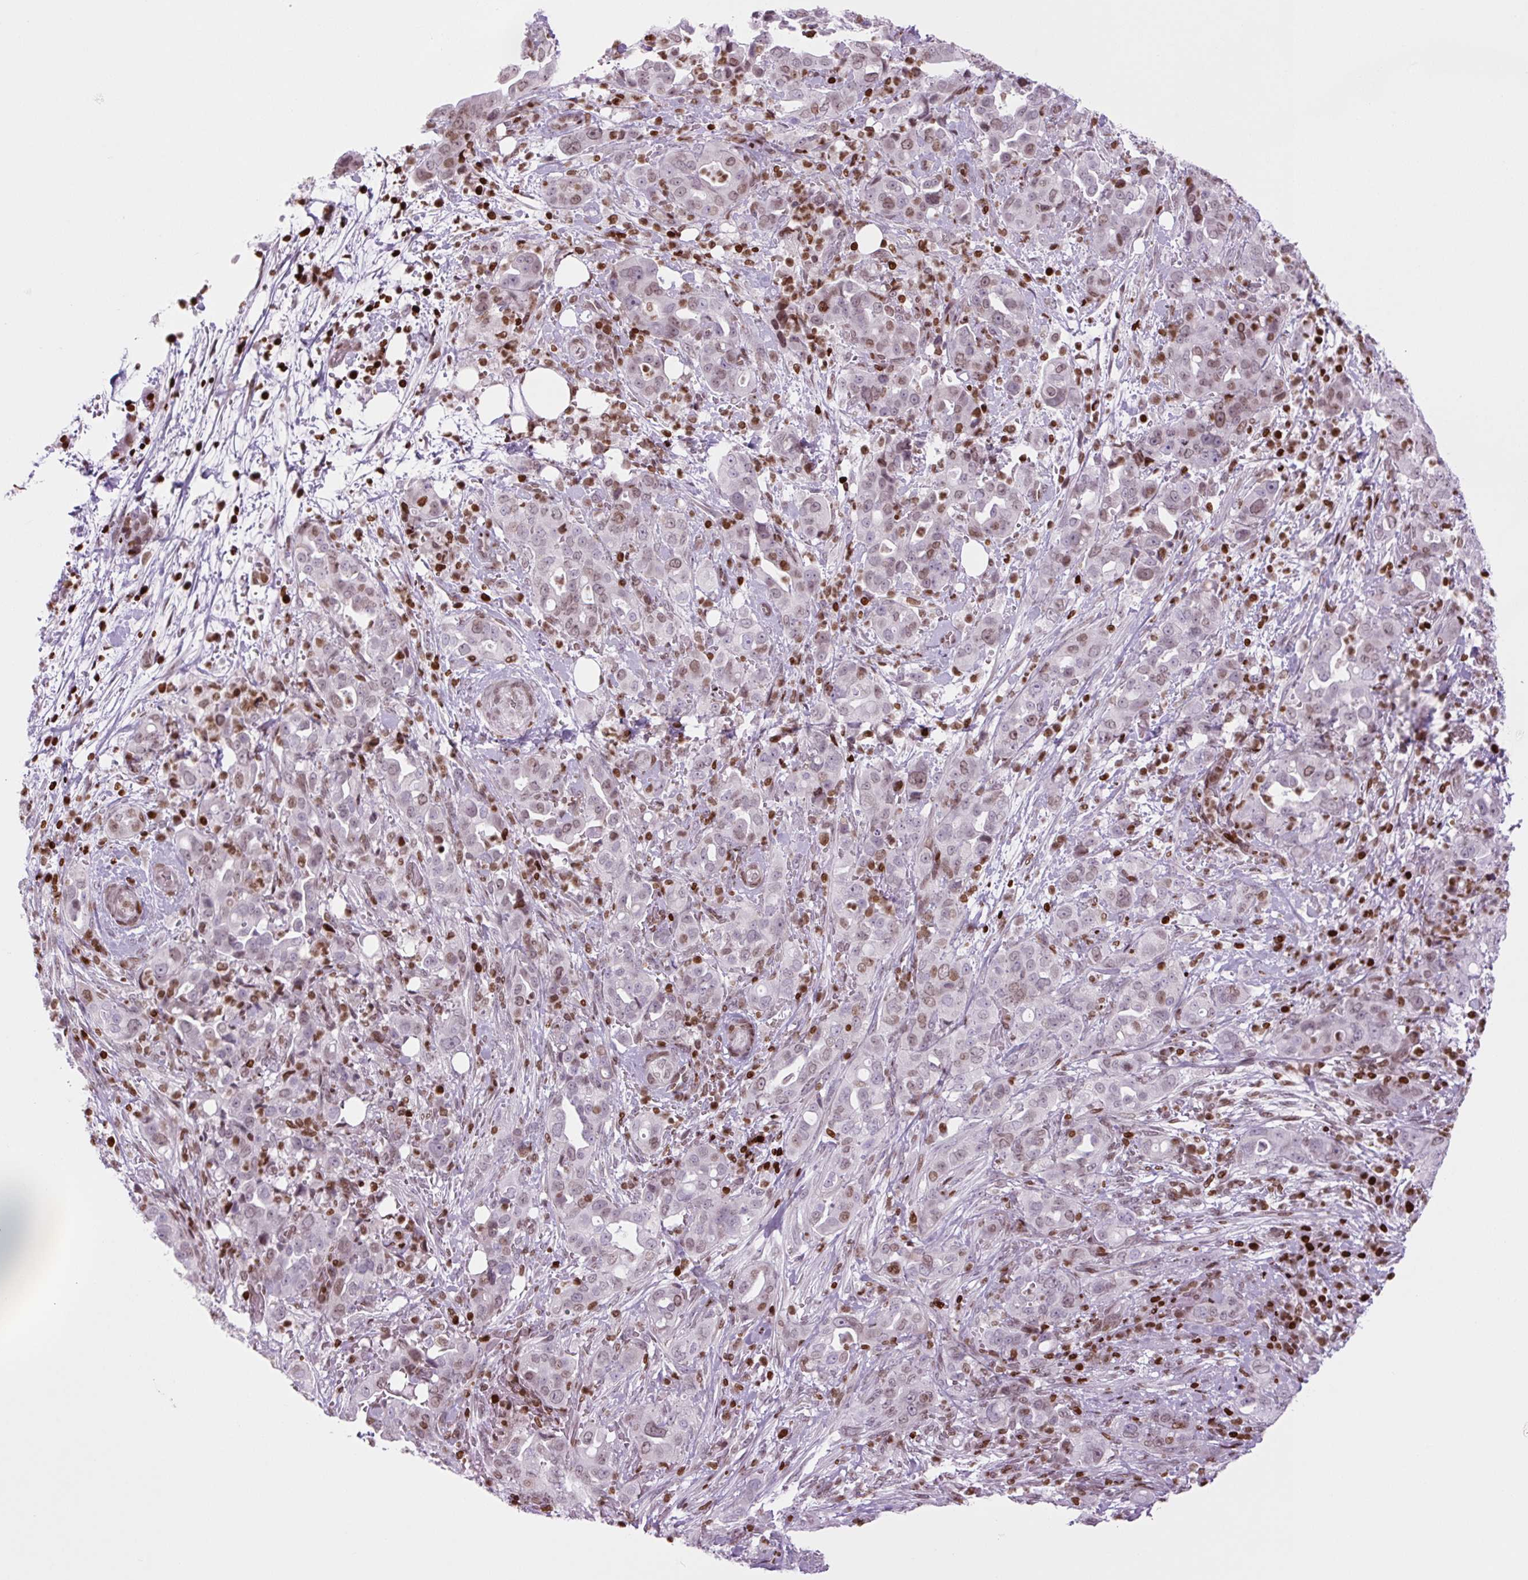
{"staining": {"intensity": "moderate", "quantity": "<25%", "location": "nuclear"}, "tissue": "pancreatic cancer", "cell_type": "Tumor cells", "image_type": "cancer", "snomed": [{"axis": "morphology", "description": "Normal tissue, NOS"}, {"axis": "morphology", "description": "Adenocarcinoma, NOS"}, {"axis": "topography", "description": "Lymph node"}, {"axis": "topography", "description": "Pancreas"}], "caption": "Pancreatic adenocarcinoma stained for a protein (brown) shows moderate nuclear positive staining in about <25% of tumor cells.", "gene": "H1-3", "patient": {"sex": "female", "age": 67}}